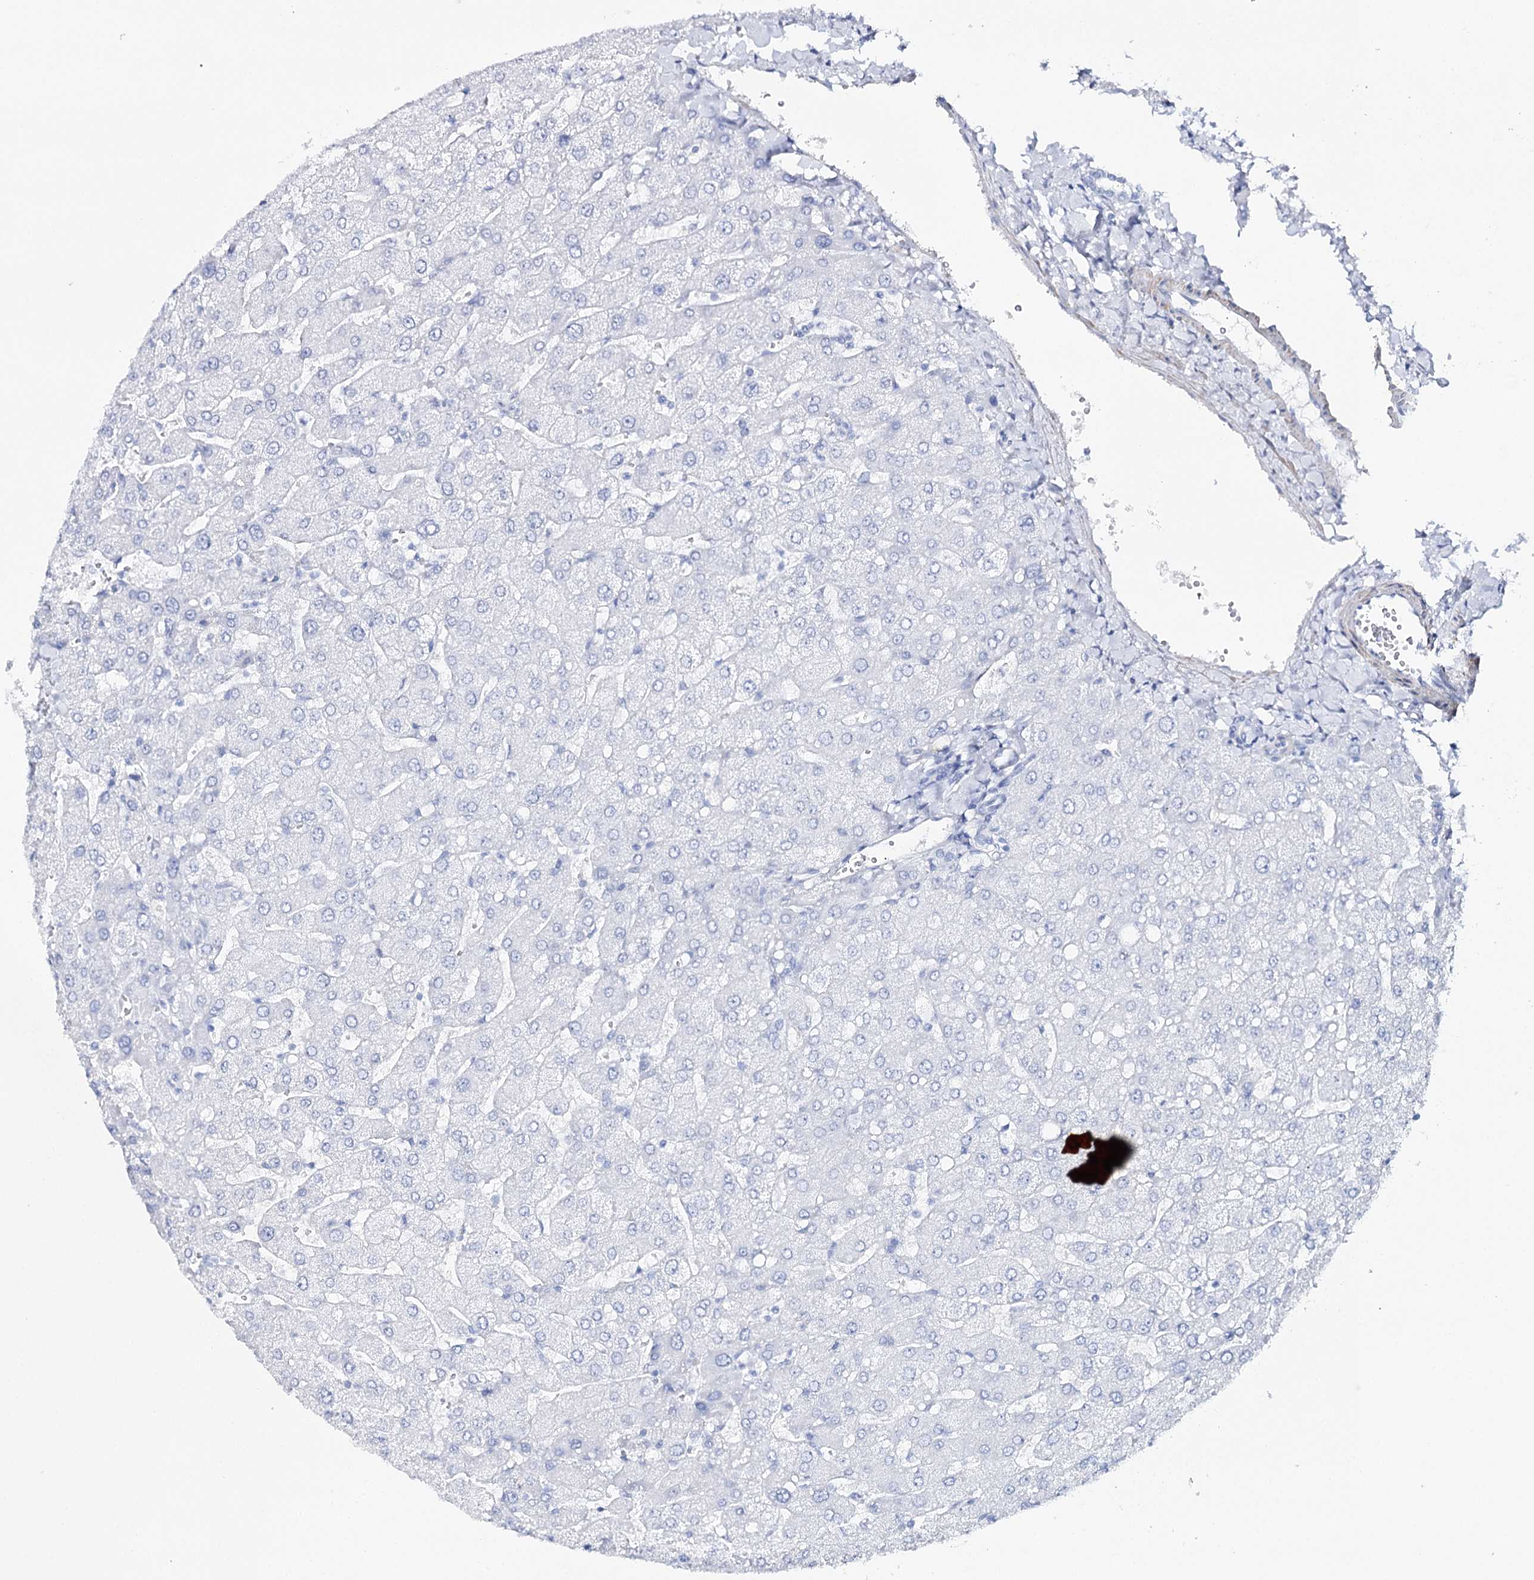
{"staining": {"intensity": "negative", "quantity": "none", "location": "none"}, "tissue": "liver", "cell_type": "Cholangiocytes", "image_type": "normal", "snomed": [{"axis": "morphology", "description": "Normal tissue, NOS"}, {"axis": "topography", "description": "Liver"}], "caption": "A high-resolution photomicrograph shows immunohistochemistry (IHC) staining of benign liver, which shows no significant expression in cholangiocytes.", "gene": "CSN3", "patient": {"sex": "male", "age": 55}}